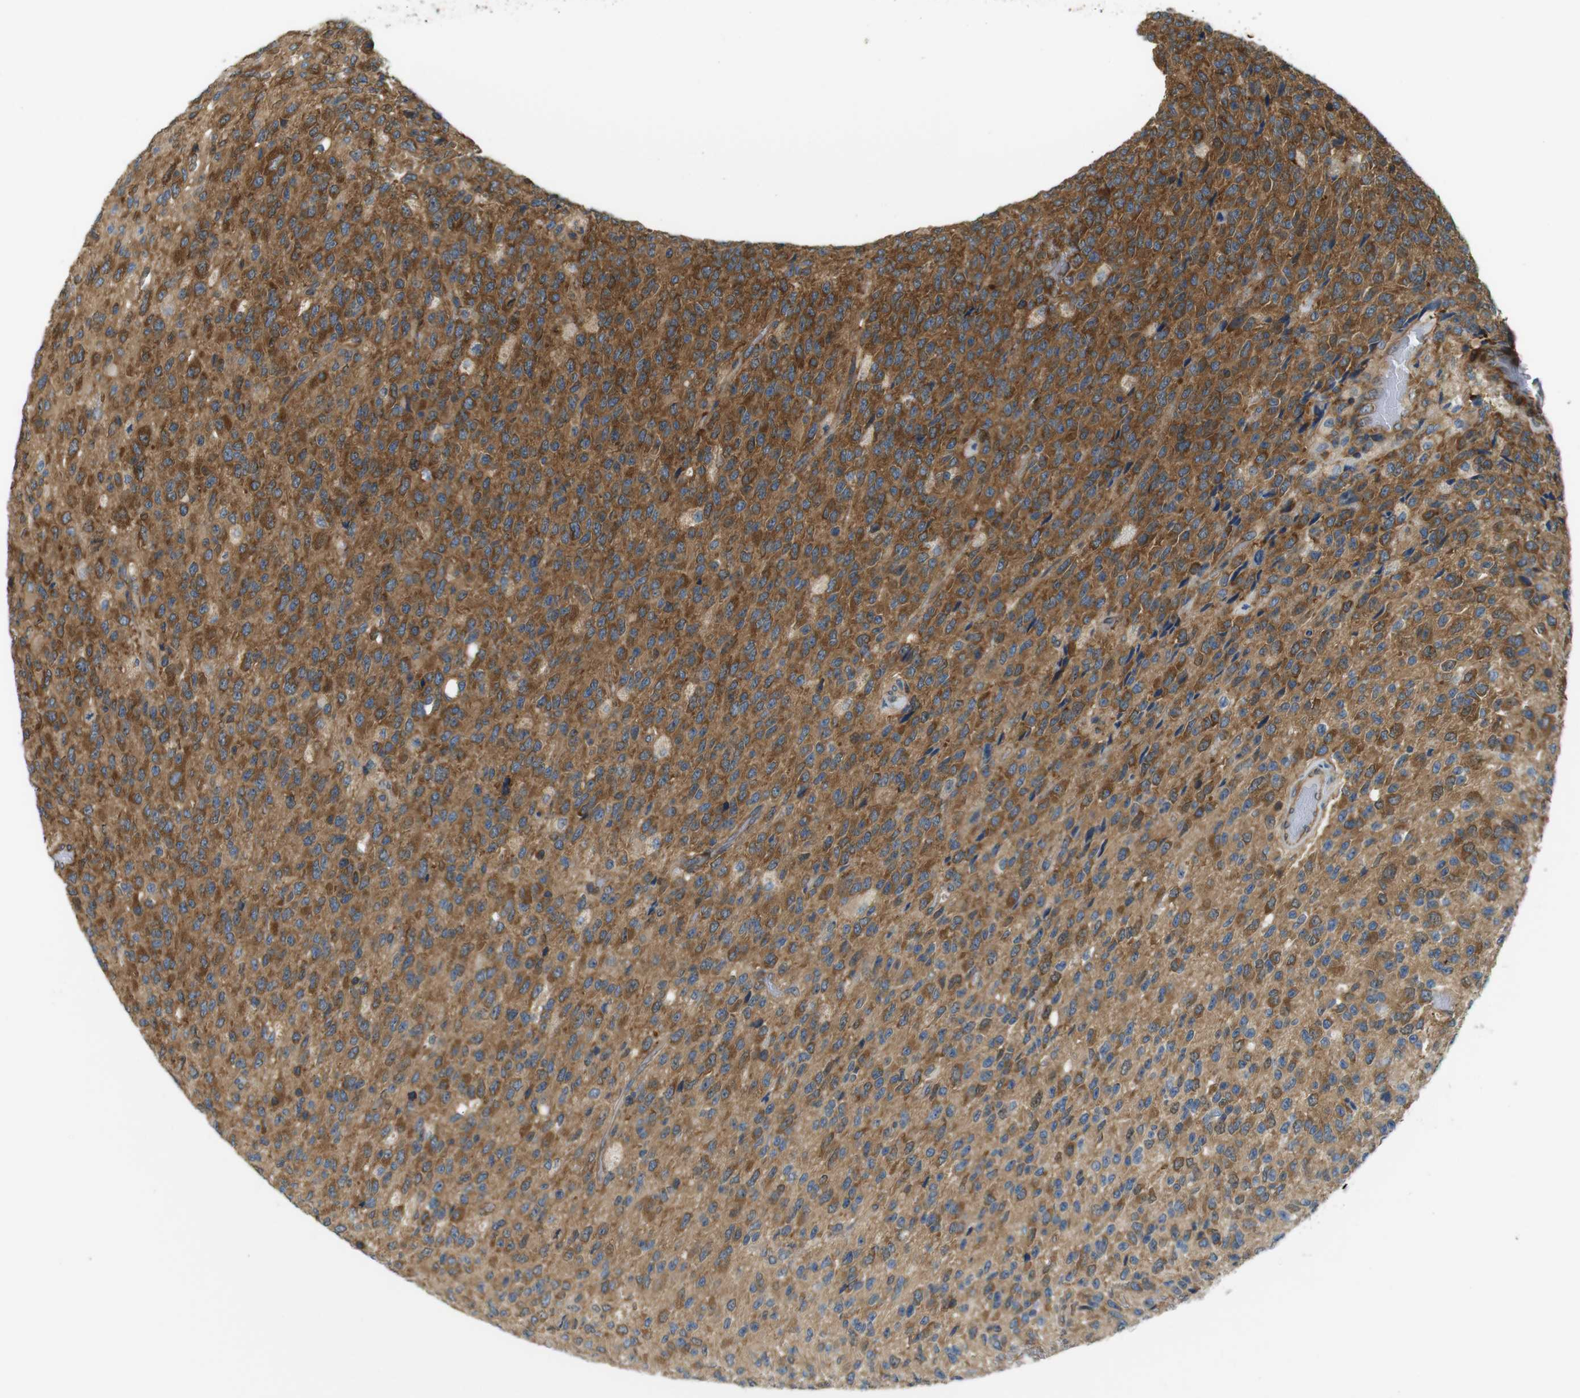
{"staining": {"intensity": "moderate", "quantity": ">75%", "location": "cytoplasmic/membranous"}, "tissue": "glioma", "cell_type": "Tumor cells", "image_type": "cancer", "snomed": [{"axis": "morphology", "description": "Glioma, malignant, High grade"}, {"axis": "topography", "description": "pancreas cauda"}], "caption": "Immunohistochemistry image of human malignant glioma (high-grade) stained for a protein (brown), which exhibits medium levels of moderate cytoplasmic/membranous positivity in approximately >75% of tumor cells.", "gene": "TSC1", "patient": {"sex": "male", "age": 60}}